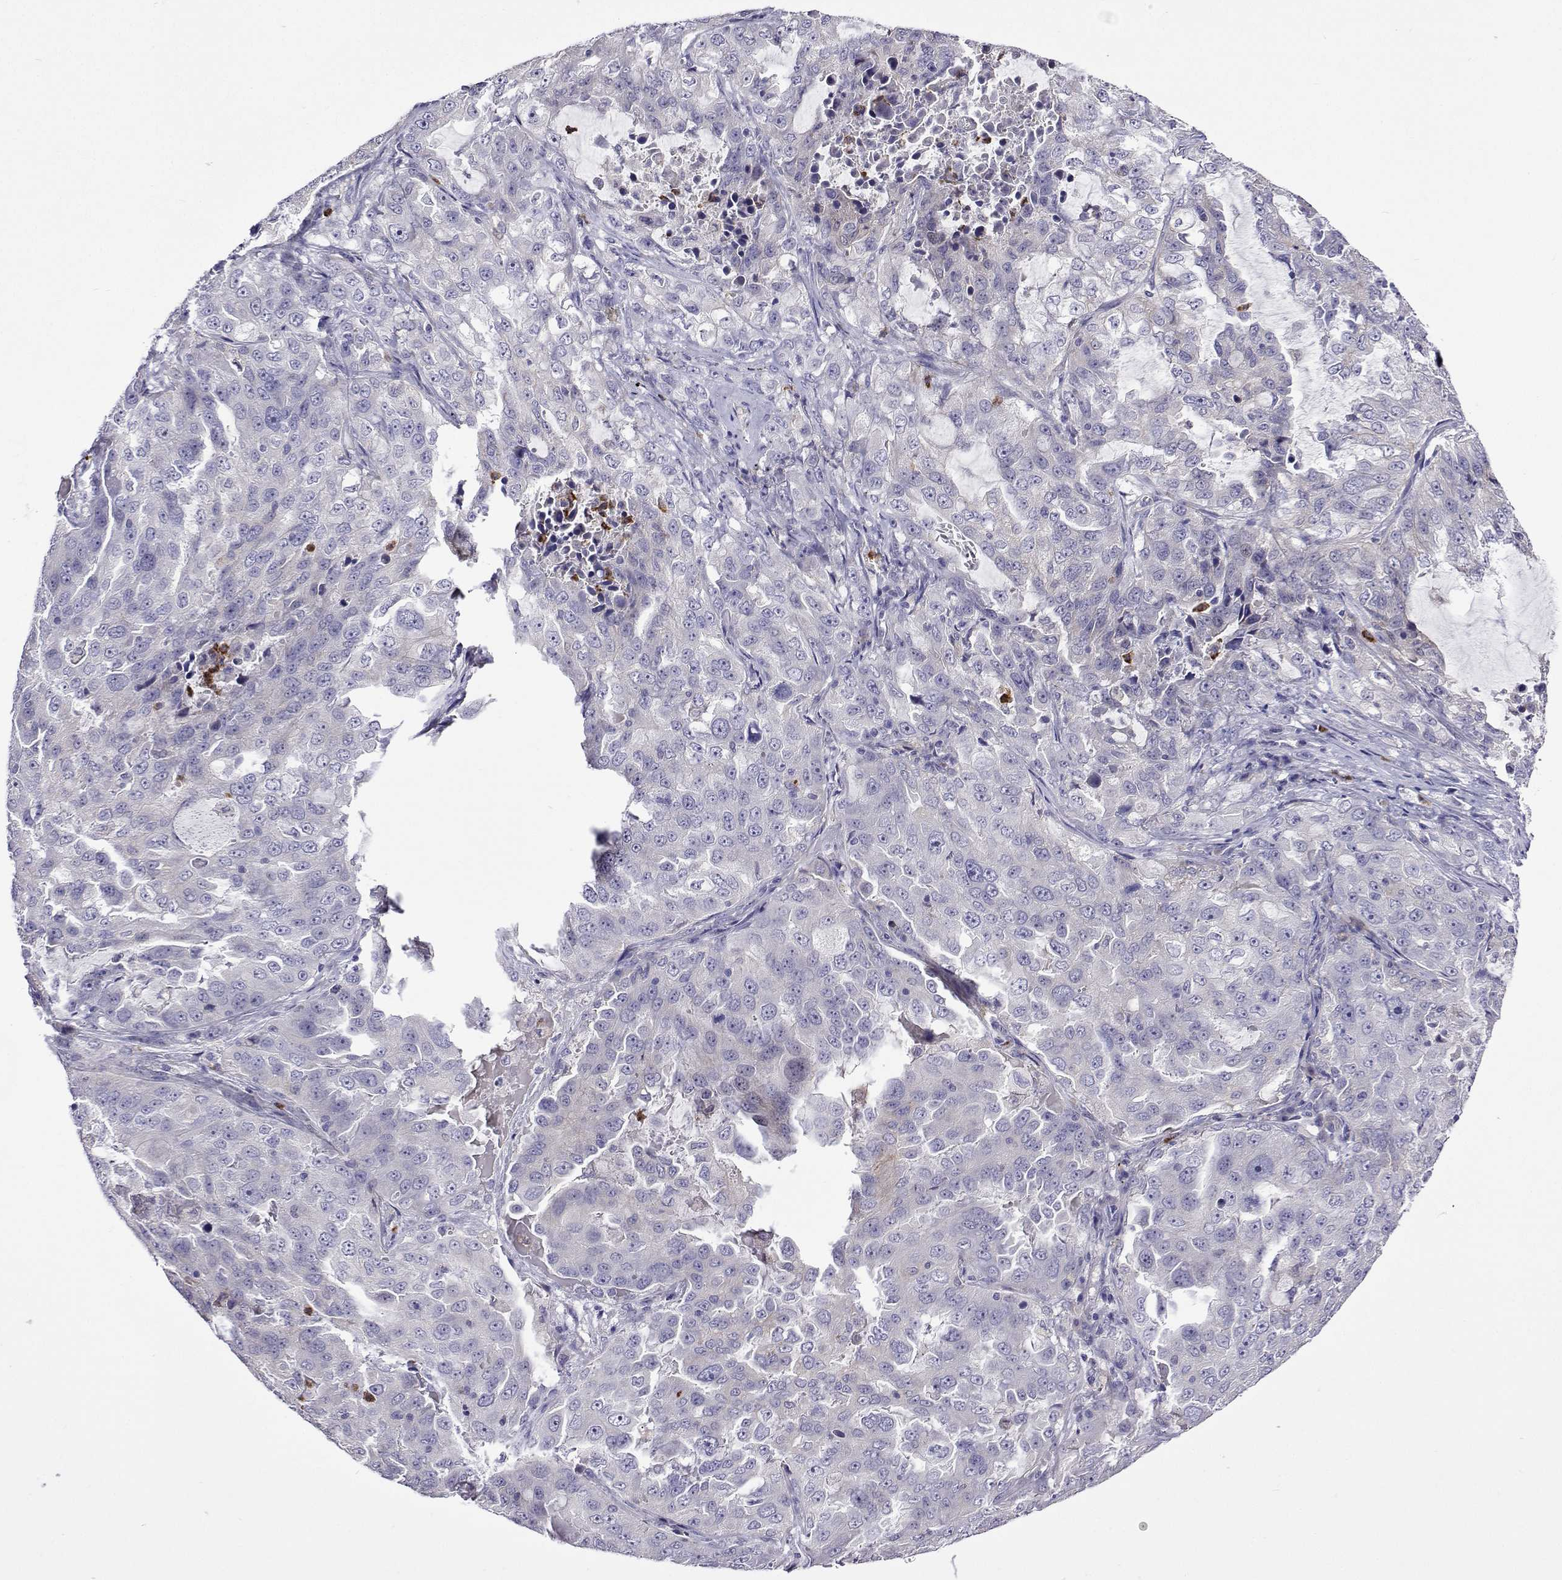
{"staining": {"intensity": "negative", "quantity": "none", "location": "none"}, "tissue": "lung cancer", "cell_type": "Tumor cells", "image_type": "cancer", "snomed": [{"axis": "morphology", "description": "Adenocarcinoma, NOS"}, {"axis": "topography", "description": "Lung"}], "caption": "High magnification brightfield microscopy of lung adenocarcinoma stained with DAB (3,3'-diaminobenzidine) (brown) and counterstained with hematoxylin (blue): tumor cells show no significant expression.", "gene": "SULT2A1", "patient": {"sex": "female", "age": 61}}